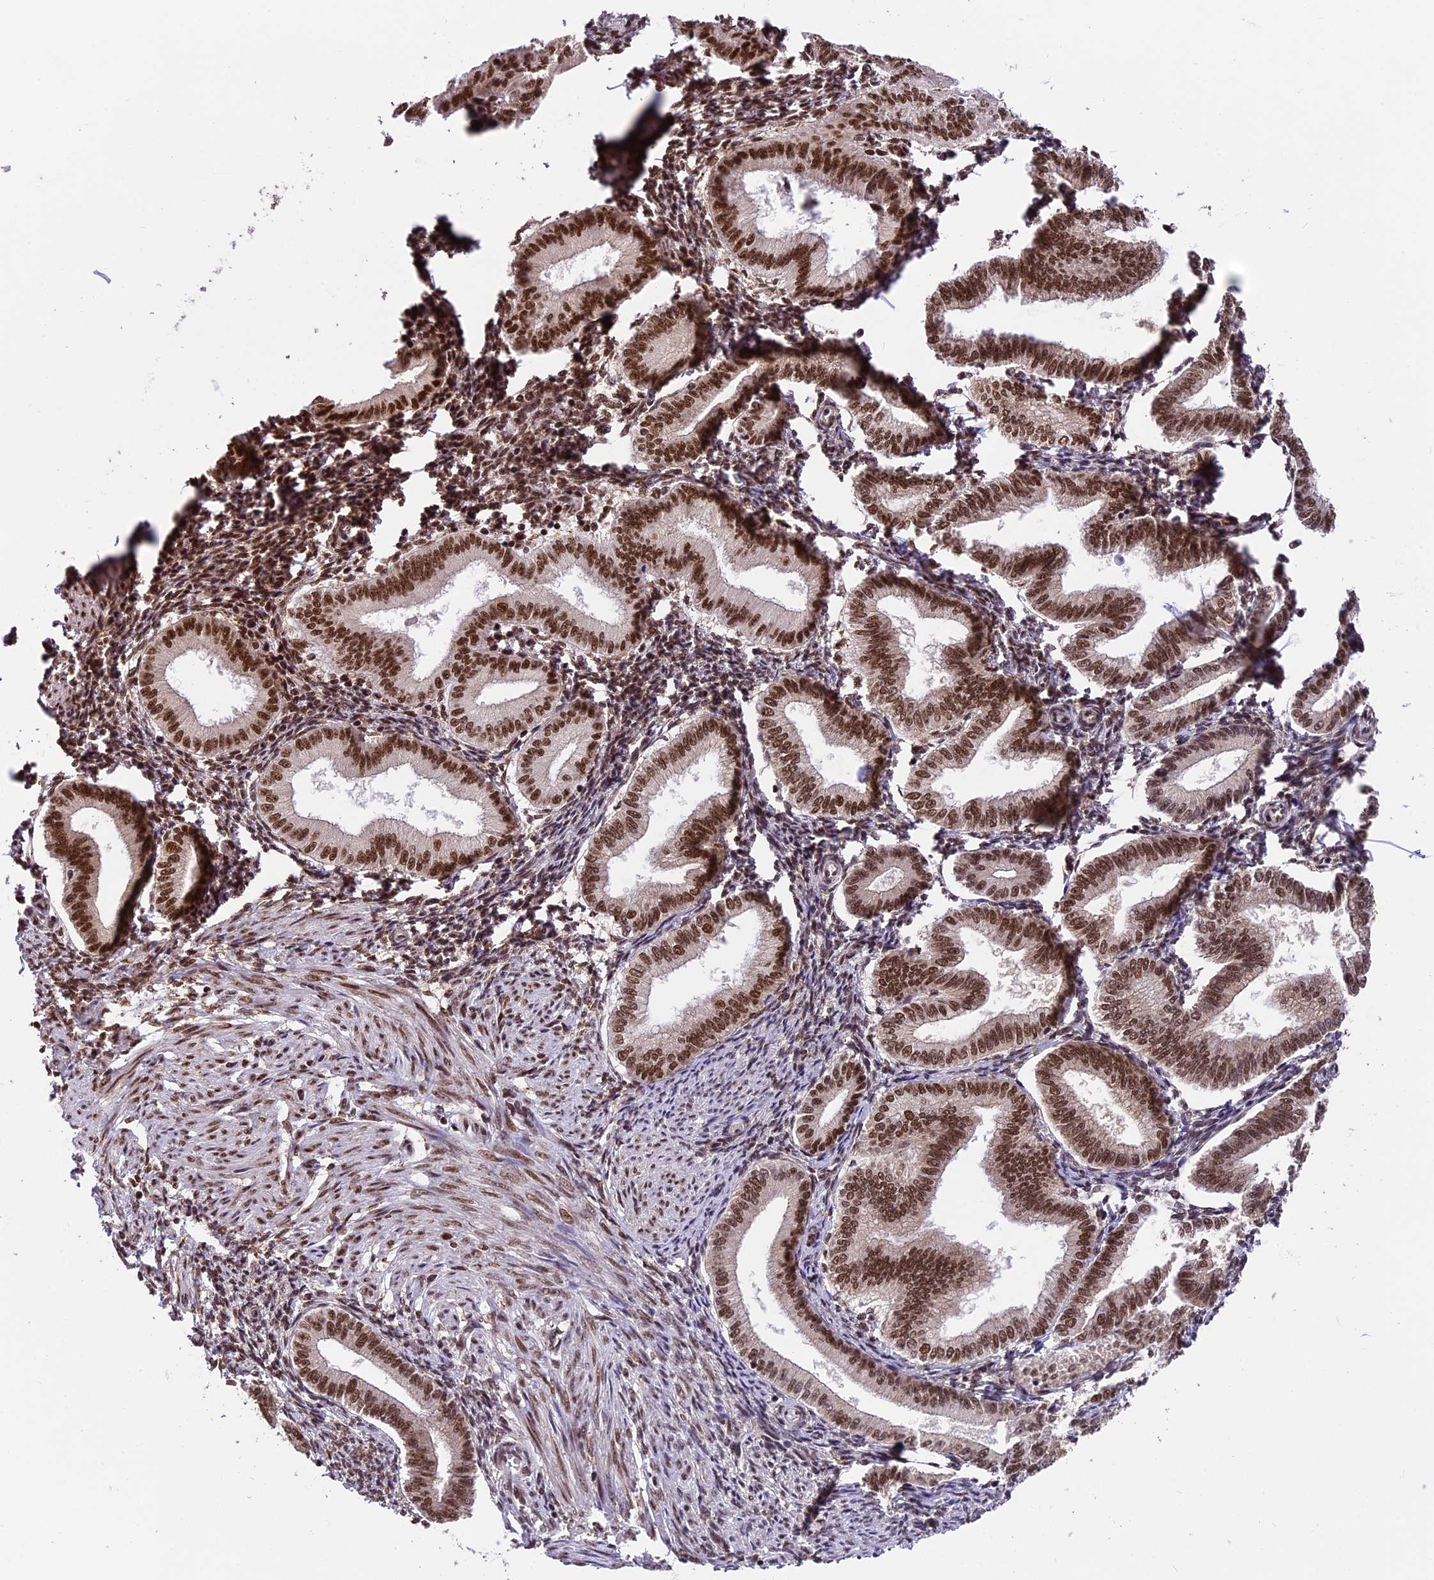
{"staining": {"intensity": "strong", "quantity": "25%-75%", "location": "nuclear"}, "tissue": "endometrium", "cell_type": "Cells in endometrial stroma", "image_type": "normal", "snomed": [{"axis": "morphology", "description": "Normal tissue, NOS"}, {"axis": "topography", "description": "Endometrium"}], "caption": "Cells in endometrial stroma exhibit strong nuclear expression in approximately 25%-75% of cells in benign endometrium. (IHC, brightfield microscopy, high magnification).", "gene": "RAMACL", "patient": {"sex": "female", "age": 39}}